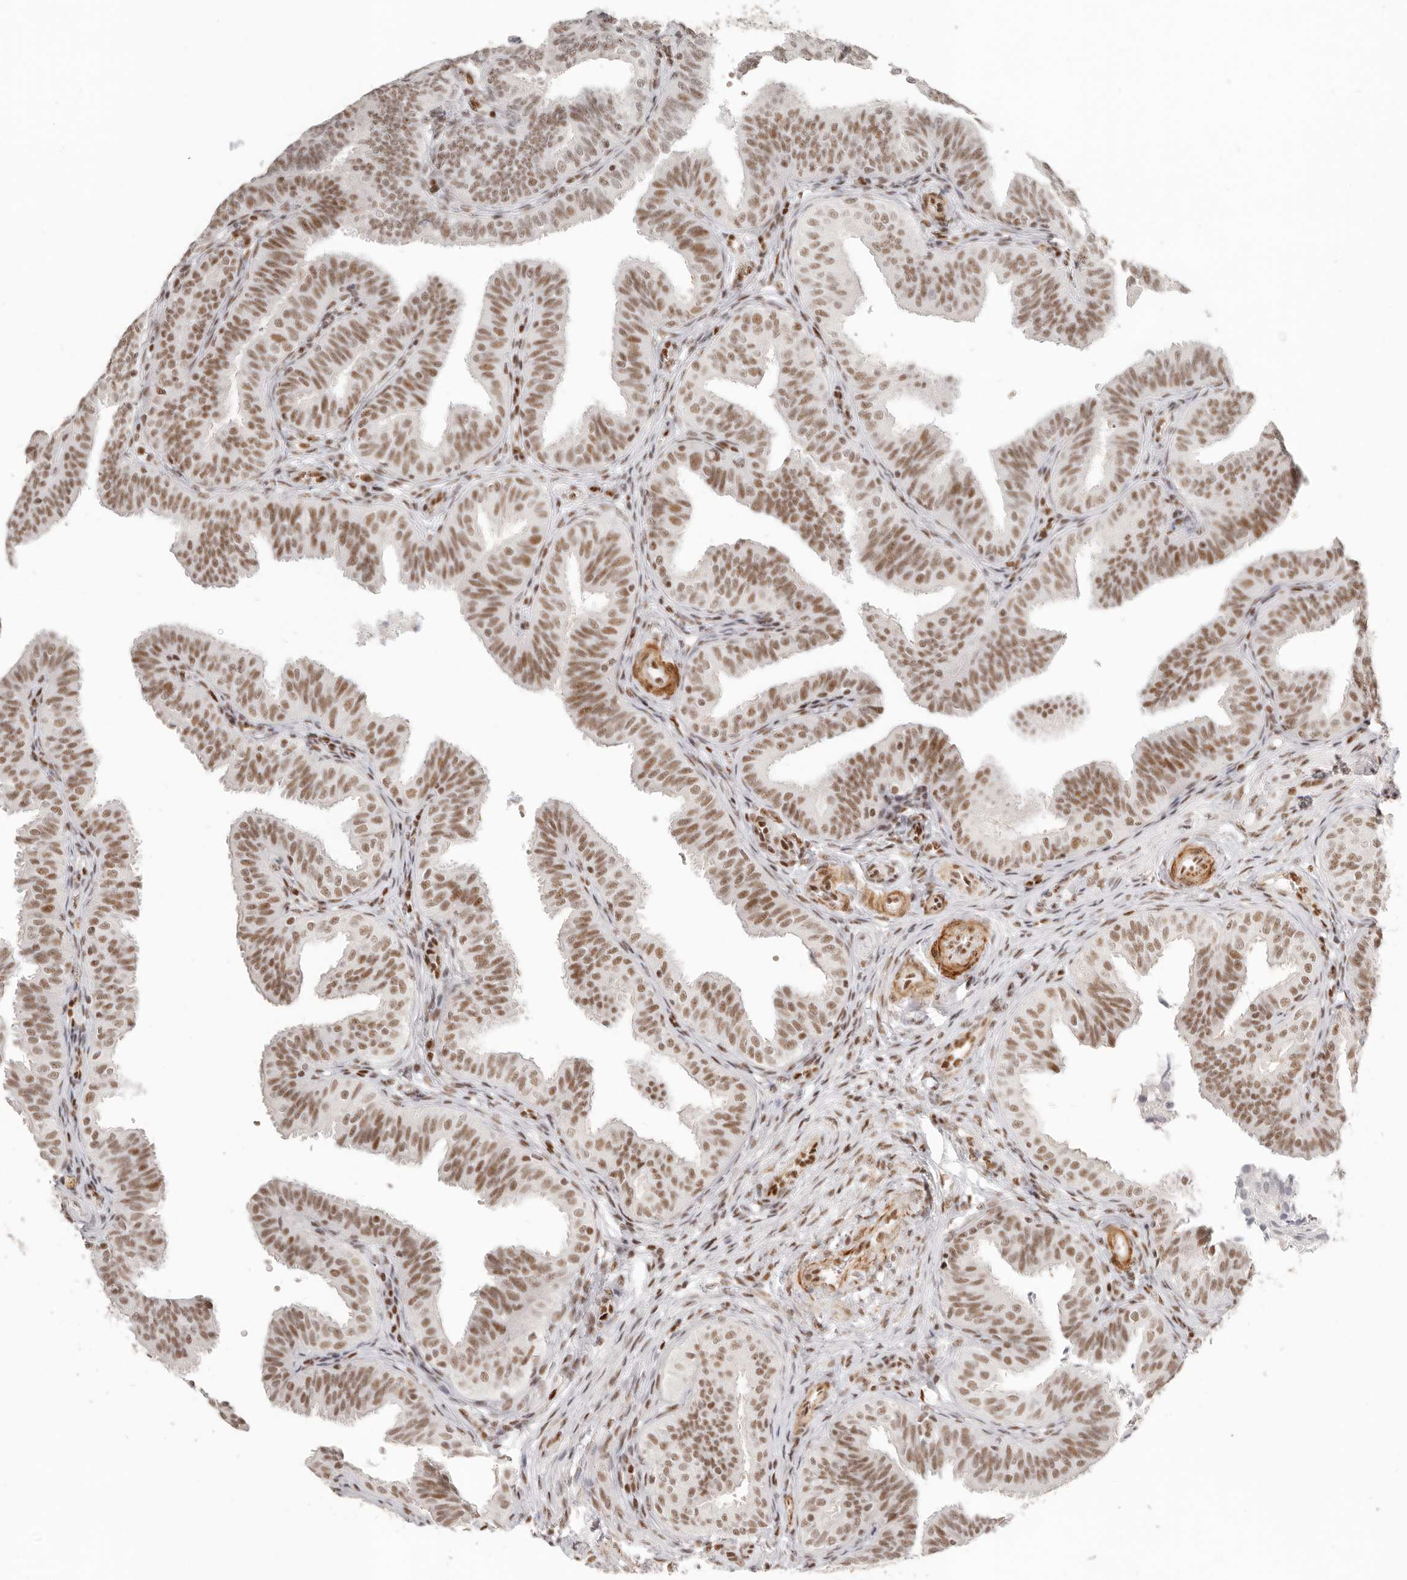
{"staining": {"intensity": "moderate", "quantity": ">75%", "location": "nuclear"}, "tissue": "fallopian tube", "cell_type": "Glandular cells", "image_type": "normal", "snomed": [{"axis": "morphology", "description": "Normal tissue, NOS"}, {"axis": "topography", "description": "Fallopian tube"}], "caption": "Immunohistochemical staining of unremarkable fallopian tube reveals >75% levels of moderate nuclear protein expression in about >75% of glandular cells. (Stains: DAB in brown, nuclei in blue, Microscopy: brightfield microscopy at high magnification).", "gene": "GABPA", "patient": {"sex": "female", "age": 35}}